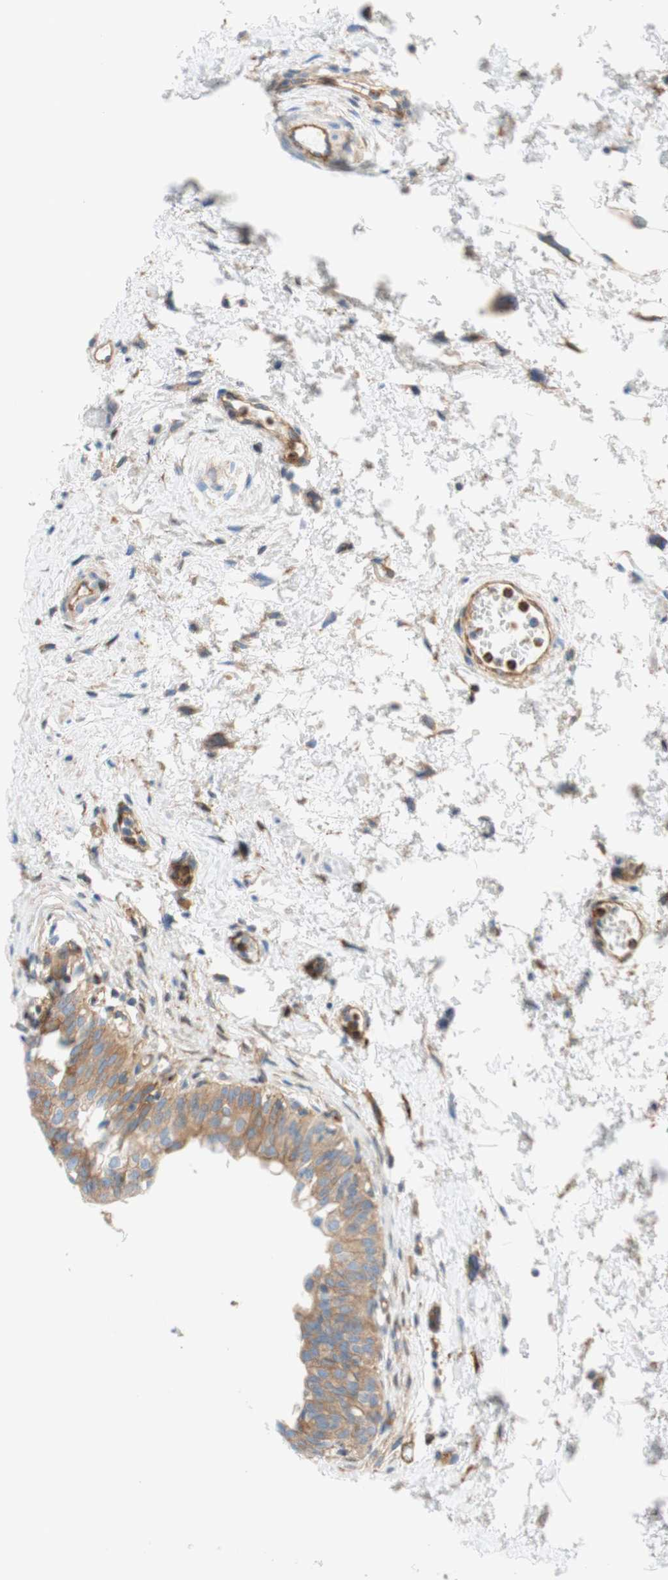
{"staining": {"intensity": "moderate", "quantity": ">75%", "location": "cytoplasmic/membranous"}, "tissue": "urinary bladder", "cell_type": "Urothelial cells", "image_type": "normal", "snomed": [{"axis": "morphology", "description": "Normal tissue, NOS"}, {"axis": "topography", "description": "Urinary bladder"}], "caption": "This micrograph reveals immunohistochemistry (IHC) staining of normal urinary bladder, with medium moderate cytoplasmic/membranous staining in about >75% of urothelial cells.", "gene": "STOM", "patient": {"sex": "male", "age": 55}}